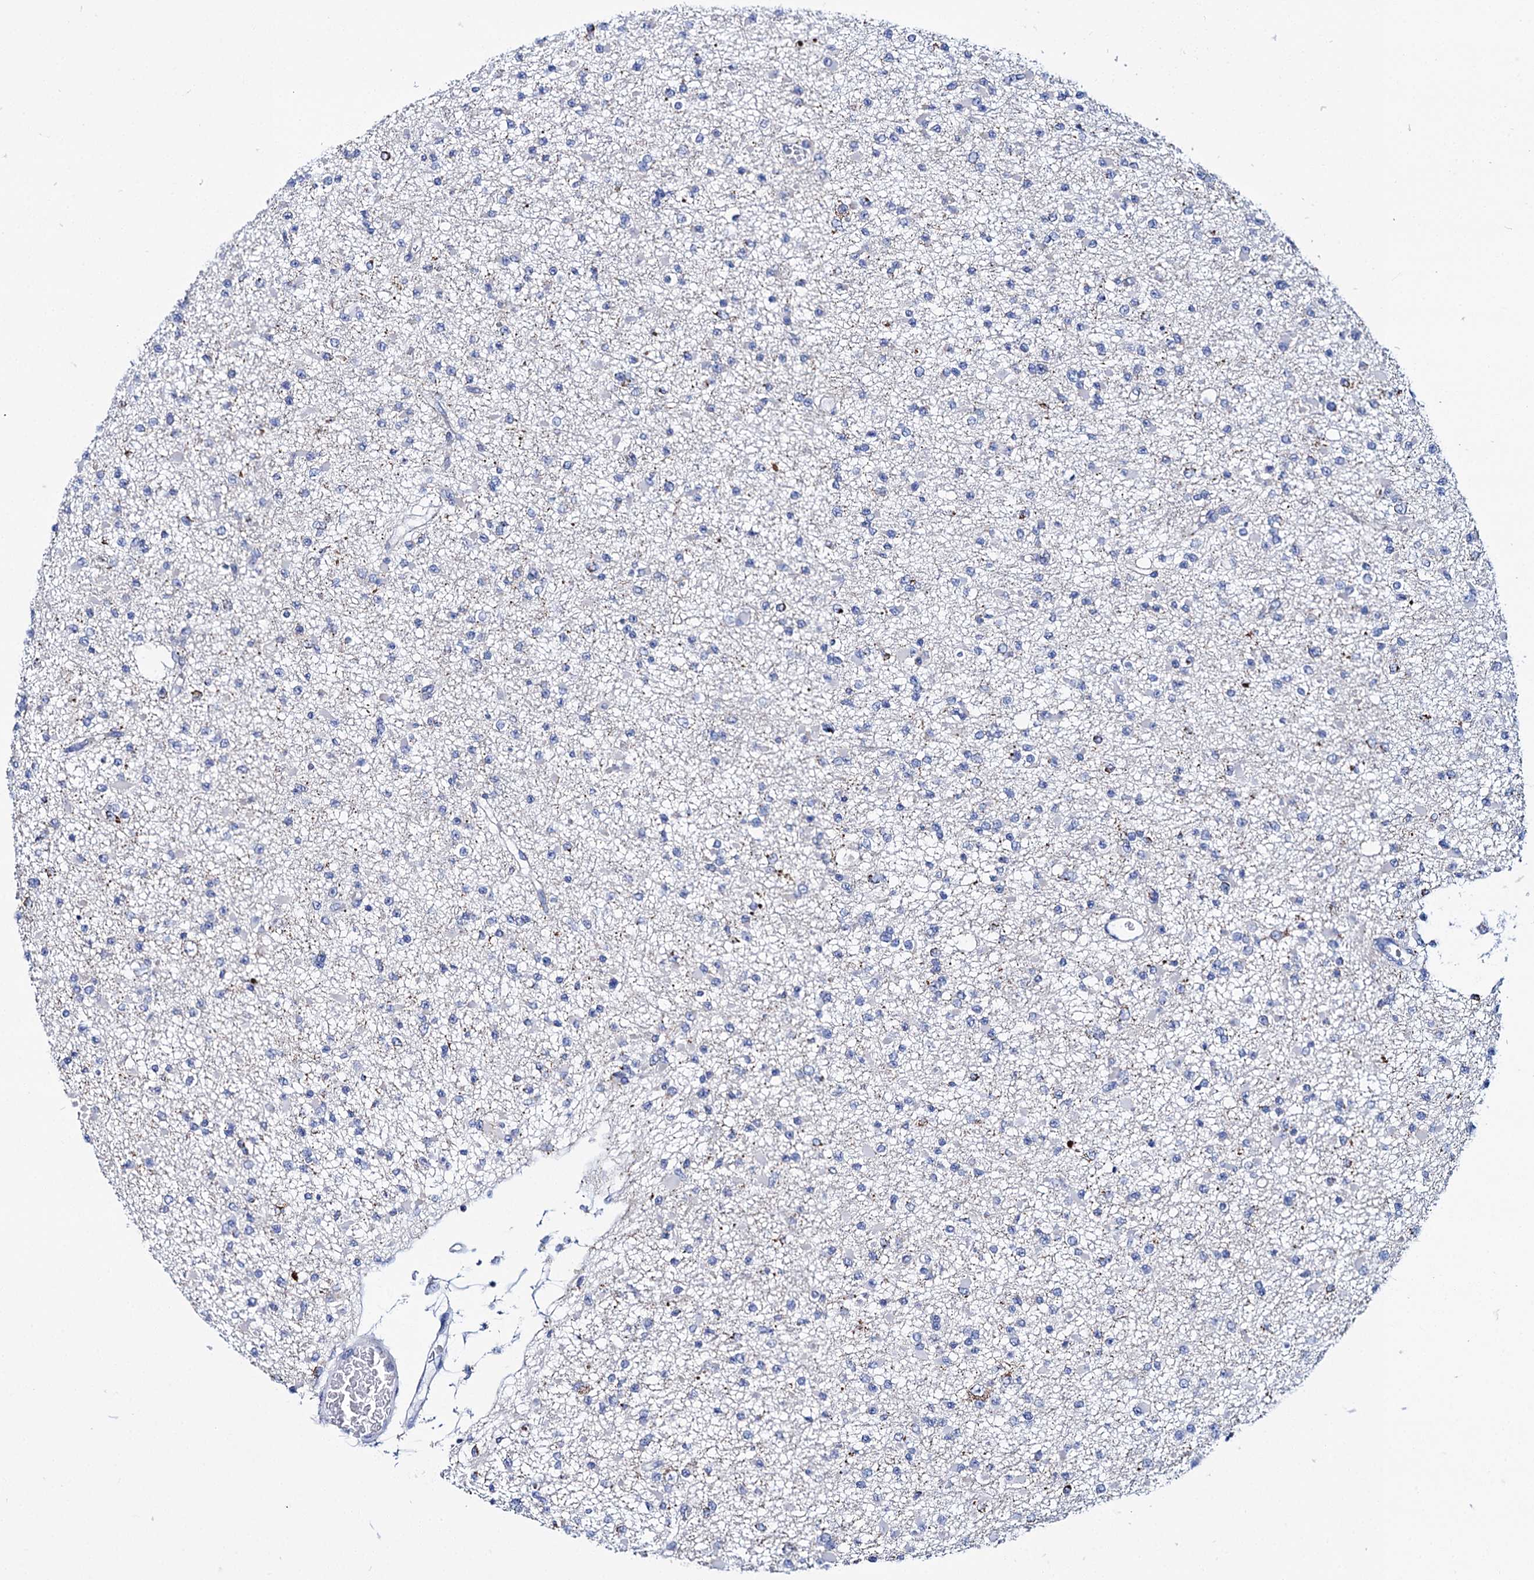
{"staining": {"intensity": "negative", "quantity": "none", "location": "none"}, "tissue": "glioma", "cell_type": "Tumor cells", "image_type": "cancer", "snomed": [{"axis": "morphology", "description": "Glioma, malignant, Low grade"}, {"axis": "topography", "description": "Brain"}], "caption": "Image shows no protein expression in tumor cells of low-grade glioma (malignant) tissue. (Stains: DAB (3,3'-diaminobenzidine) IHC with hematoxylin counter stain, Microscopy: brightfield microscopy at high magnification).", "gene": "UBASH3B", "patient": {"sex": "female", "age": 22}}